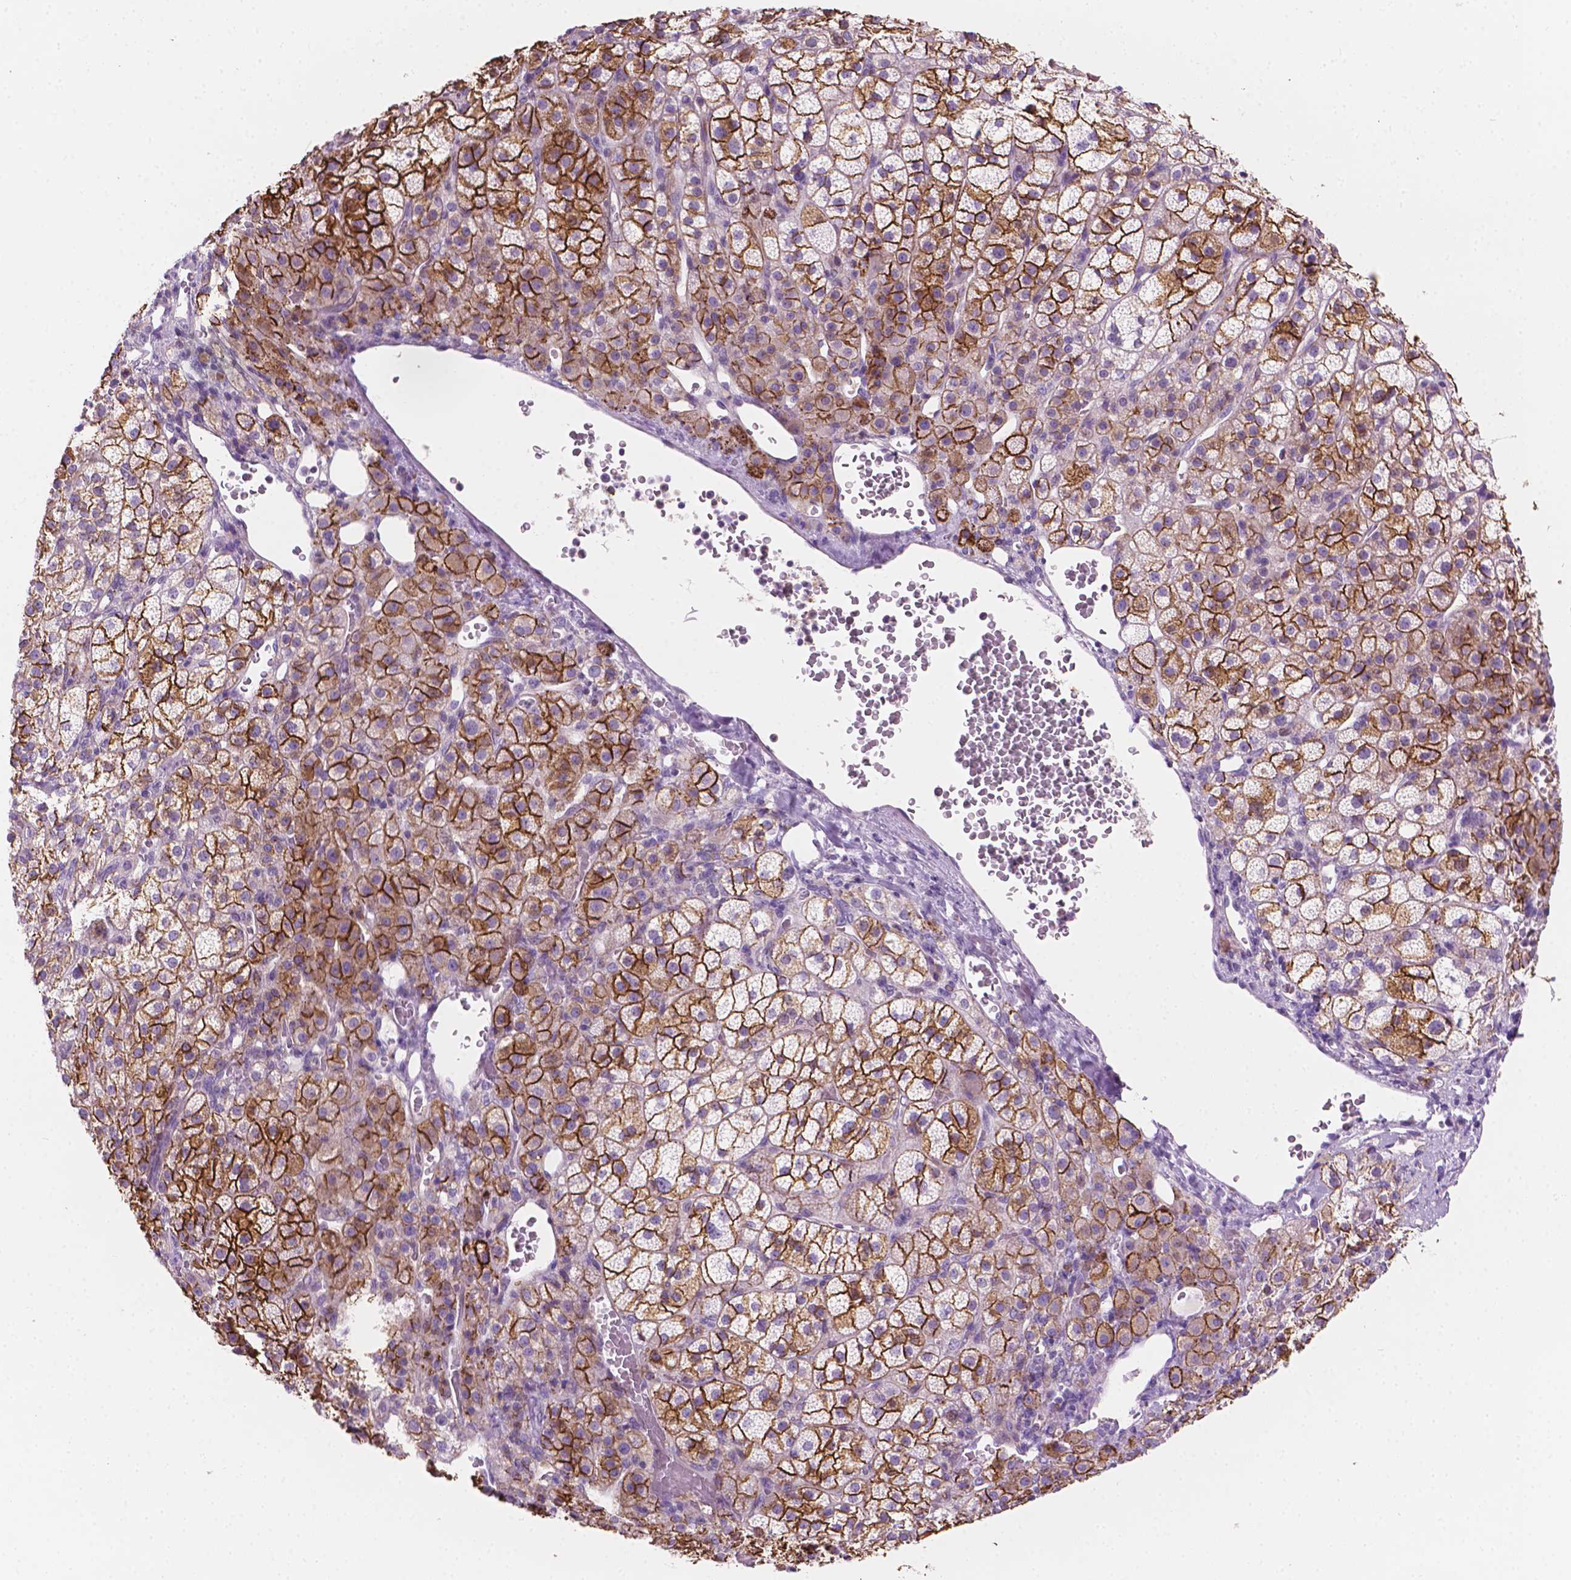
{"staining": {"intensity": "strong", "quantity": "25%-75%", "location": "cytoplasmic/membranous"}, "tissue": "adrenal gland", "cell_type": "Glandular cells", "image_type": "normal", "snomed": [{"axis": "morphology", "description": "Normal tissue, NOS"}, {"axis": "topography", "description": "Adrenal gland"}], "caption": "Protein expression analysis of normal adrenal gland shows strong cytoplasmic/membranous expression in about 25%-75% of glandular cells. The staining was performed using DAB, with brown indicating positive protein expression. Nuclei are stained blue with hematoxylin.", "gene": "EPPK1", "patient": {"sex": "female", "age": 60}}